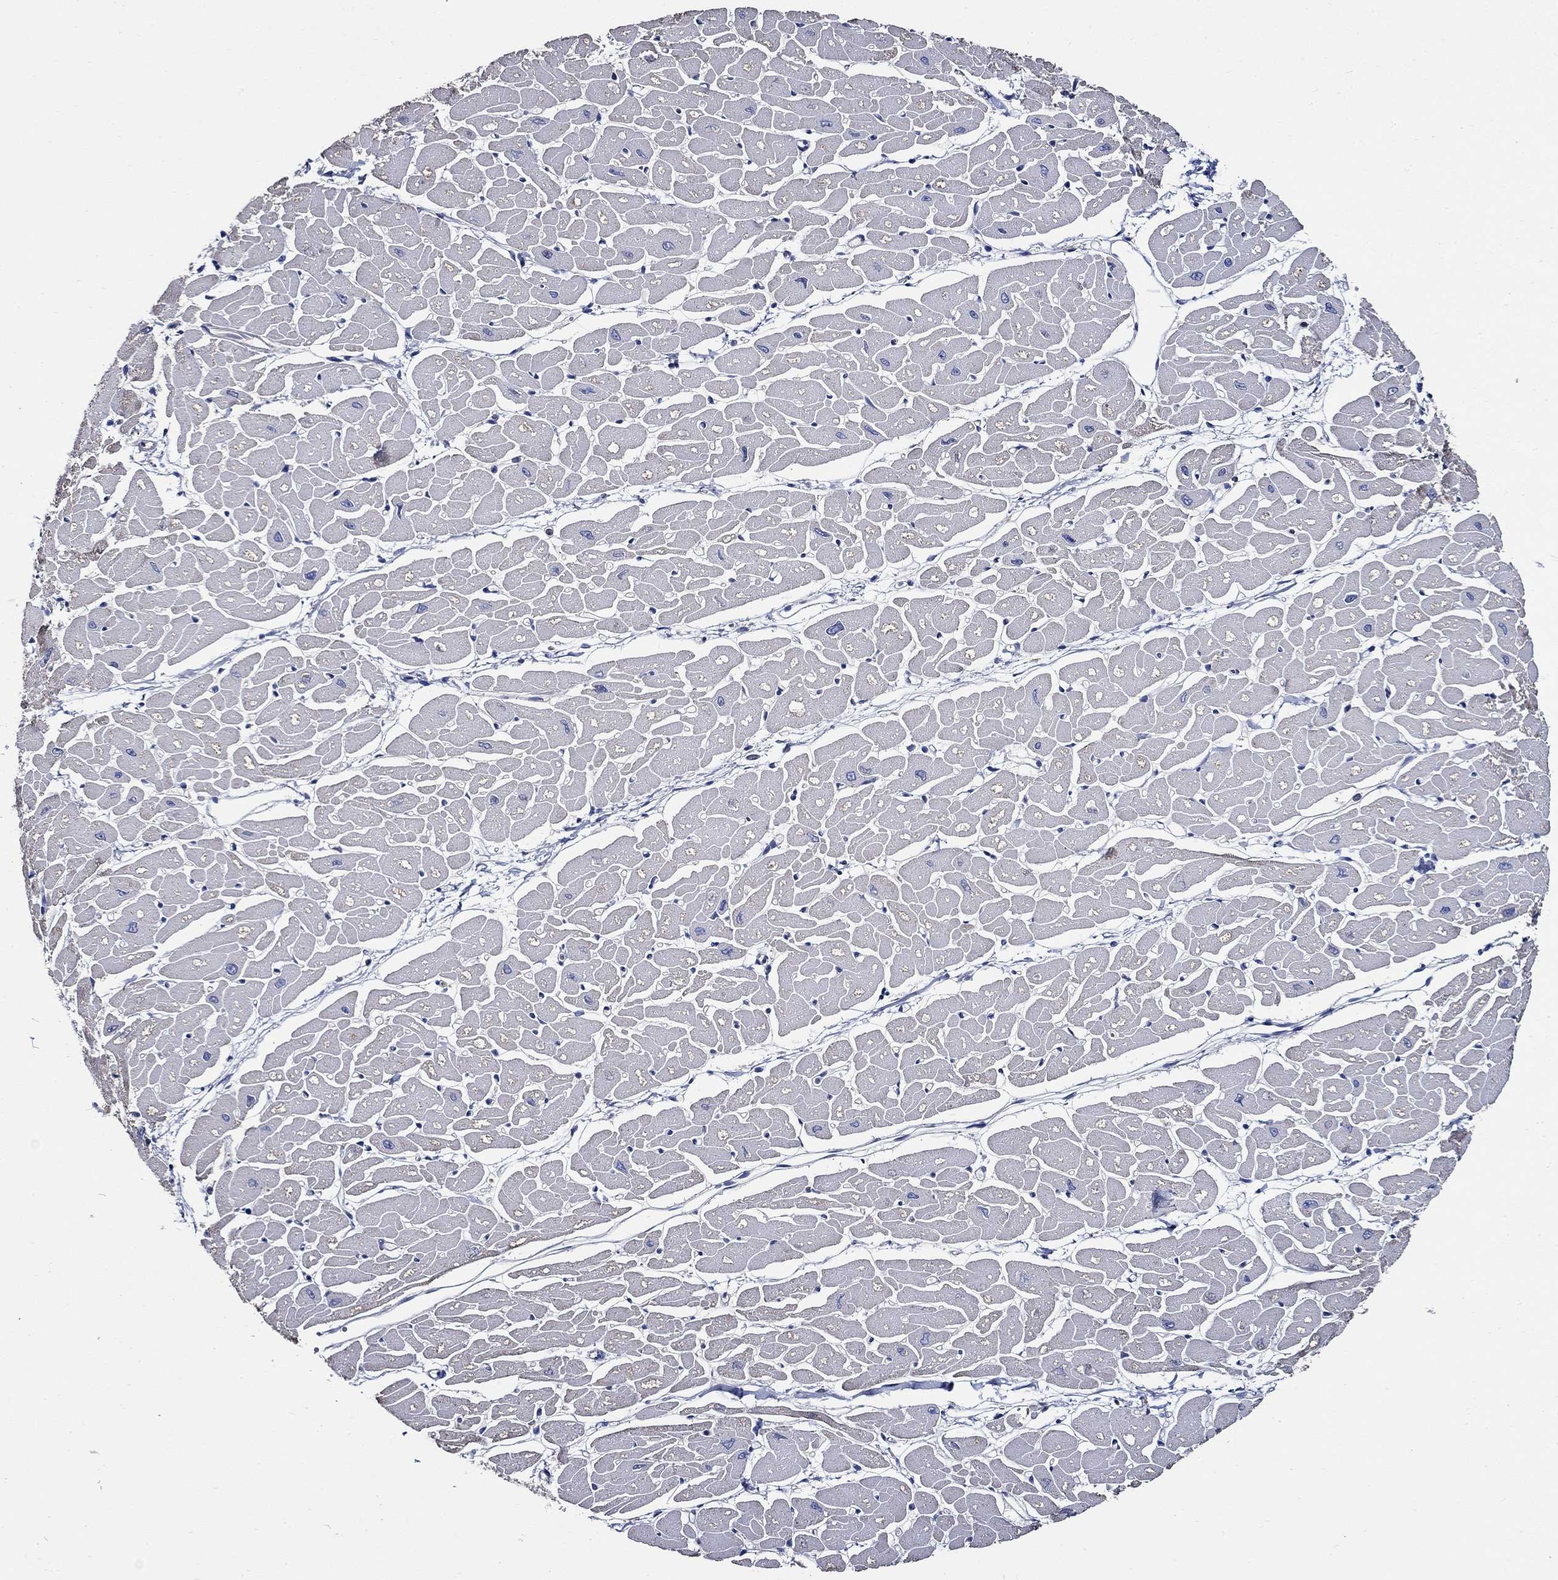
{"staining": {"intensity": "negative", "quantity": "none", "location": "none"}, "tissue": "heart muscle", "cell_type": "Cardiomyocytes", "image_type": "normal", "snomed": [{"axis": "morphology", "description": "Normal tissue, NOS"}, {"axis": "topography", "description": "Heart"}], "caption": "Cardiomyocytes are negative for protein expression in normal human heart muscle. (IHC, brightfield microscopy, high magnification).", "gene": "WDR53", "patient": {"sex": "male", "age": 57}}